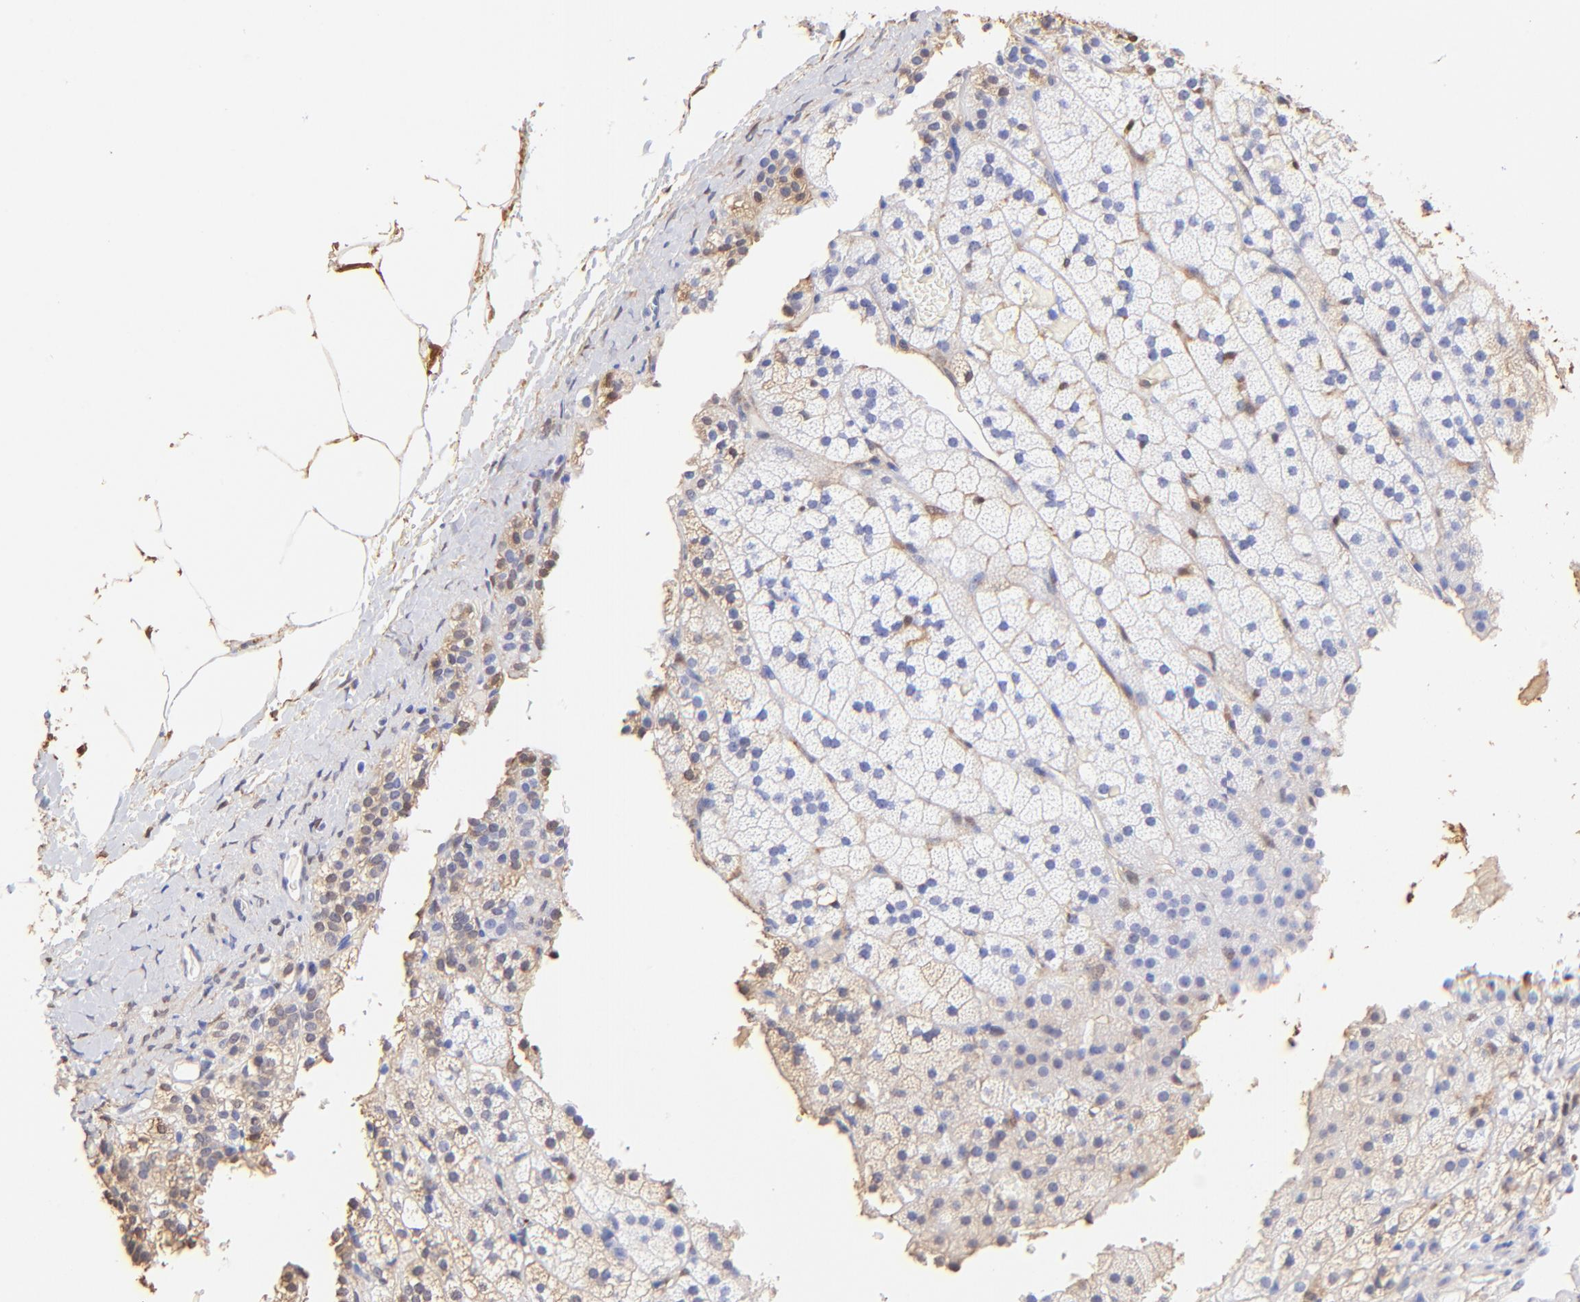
{"staining": {"intensity": "negative", "quantity": "none", "location": "none"}, "tissue": "adrenal gland", "cell_type": "Glandular cells", "image_type": "normal", "snomed": [{"axis": "morphology", "description": "Normal tissue, NOS"}, {"axis": "topography", "description": "Adrenal gland"}], "caption": "This is an immunohistochemistry image of unremarkable human adrenal gland. There is no positivity in glandular cells.", "gene": "ALDH1A1", "patient": {"sex": "male", "age": 35}}